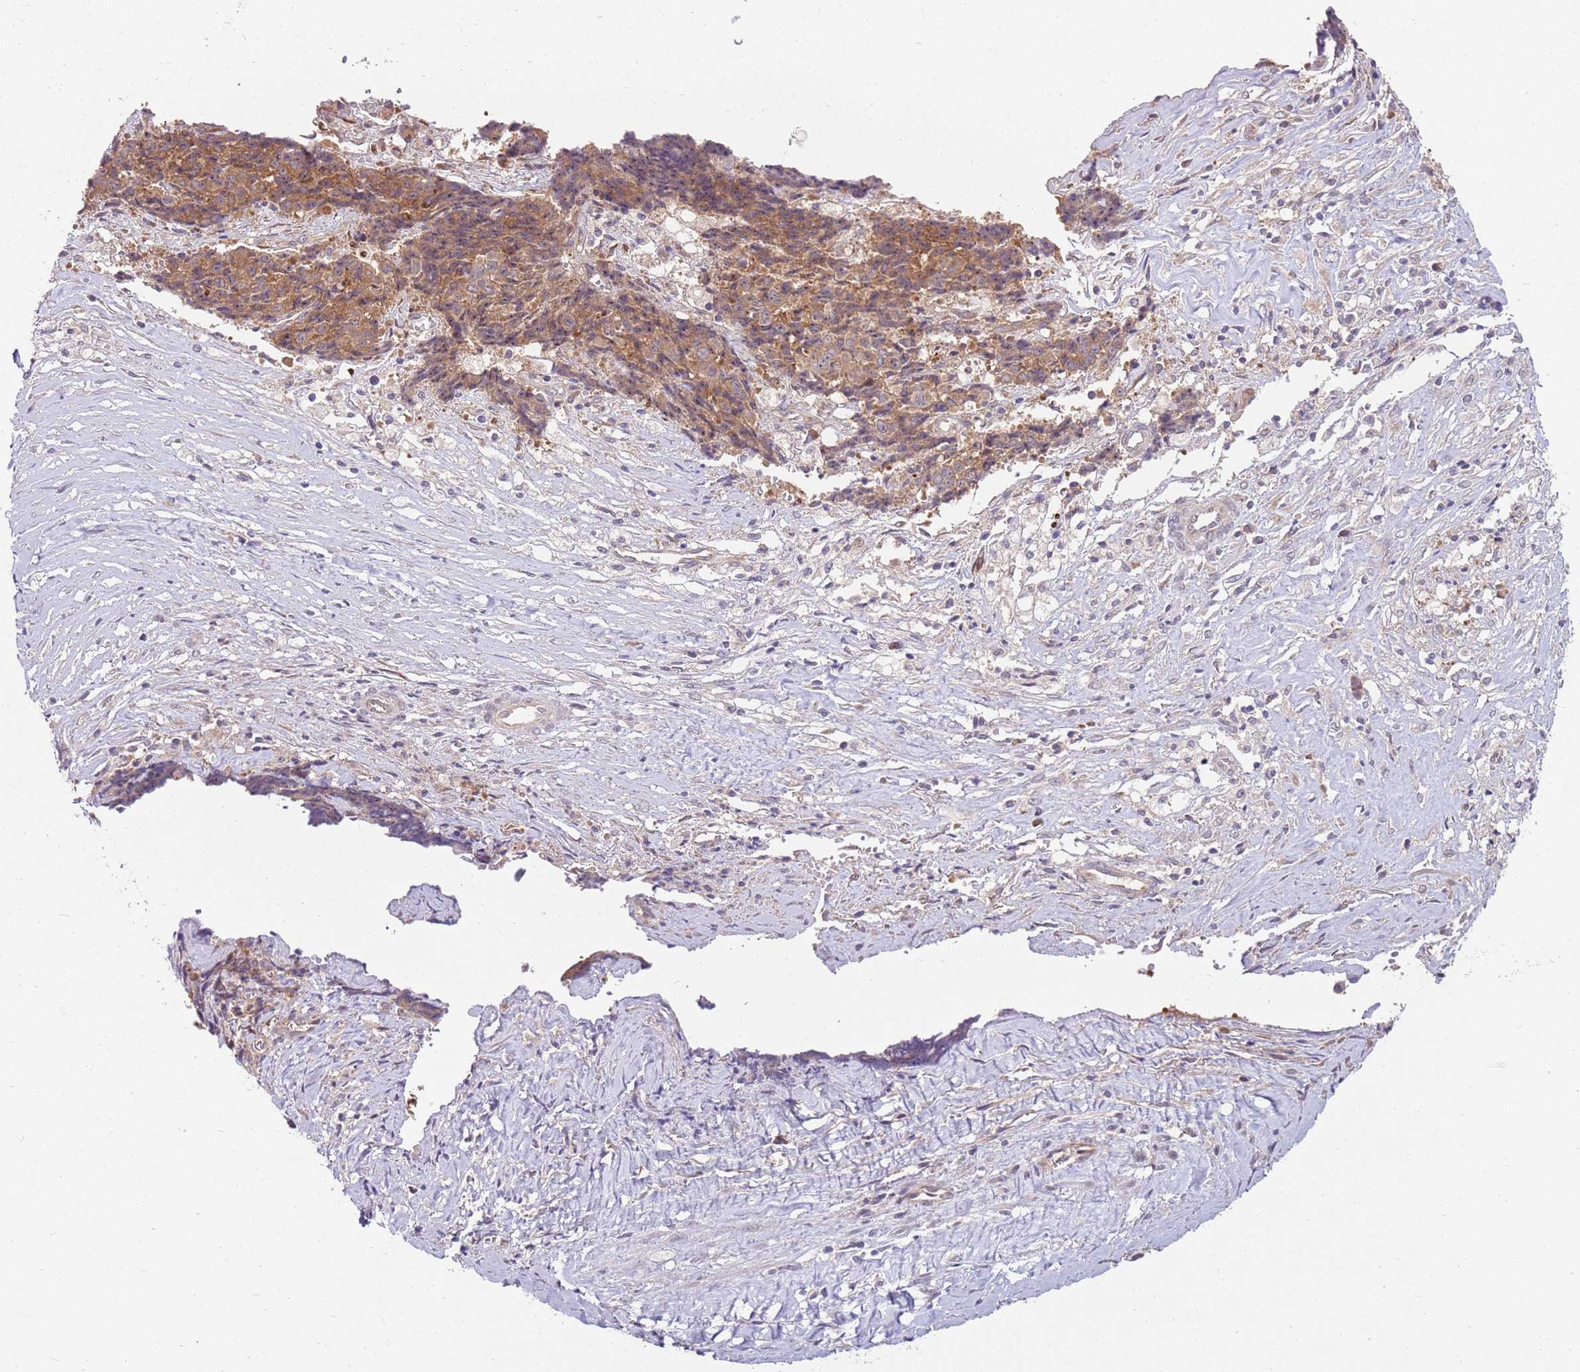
{"staining": {"intensity": "moderate", "quantity": ">75%", "location": "cytoplasmic/membranous"}, "tissue": "ovarian cancer", "cell_type": "Tumor cells", "image_type": "cancer", "snomed": [{"axis": "morphology", "description": "Carcinoma, endometroid"}, {"axis": "topography", "description": "Ovary"}], "caption": "A medium amount of moderate cytoplasmic/membranous expression is identified in about >75% of tumor cells in ovarian cancer (endometroid carcinoma) tissue. Using DAB (brown) and hematoxylin (blue) stains, captured at high magnification using brightfield microscopy.", "gene": "FBXL22", "patient": {"sex": "female", "age": 42}}